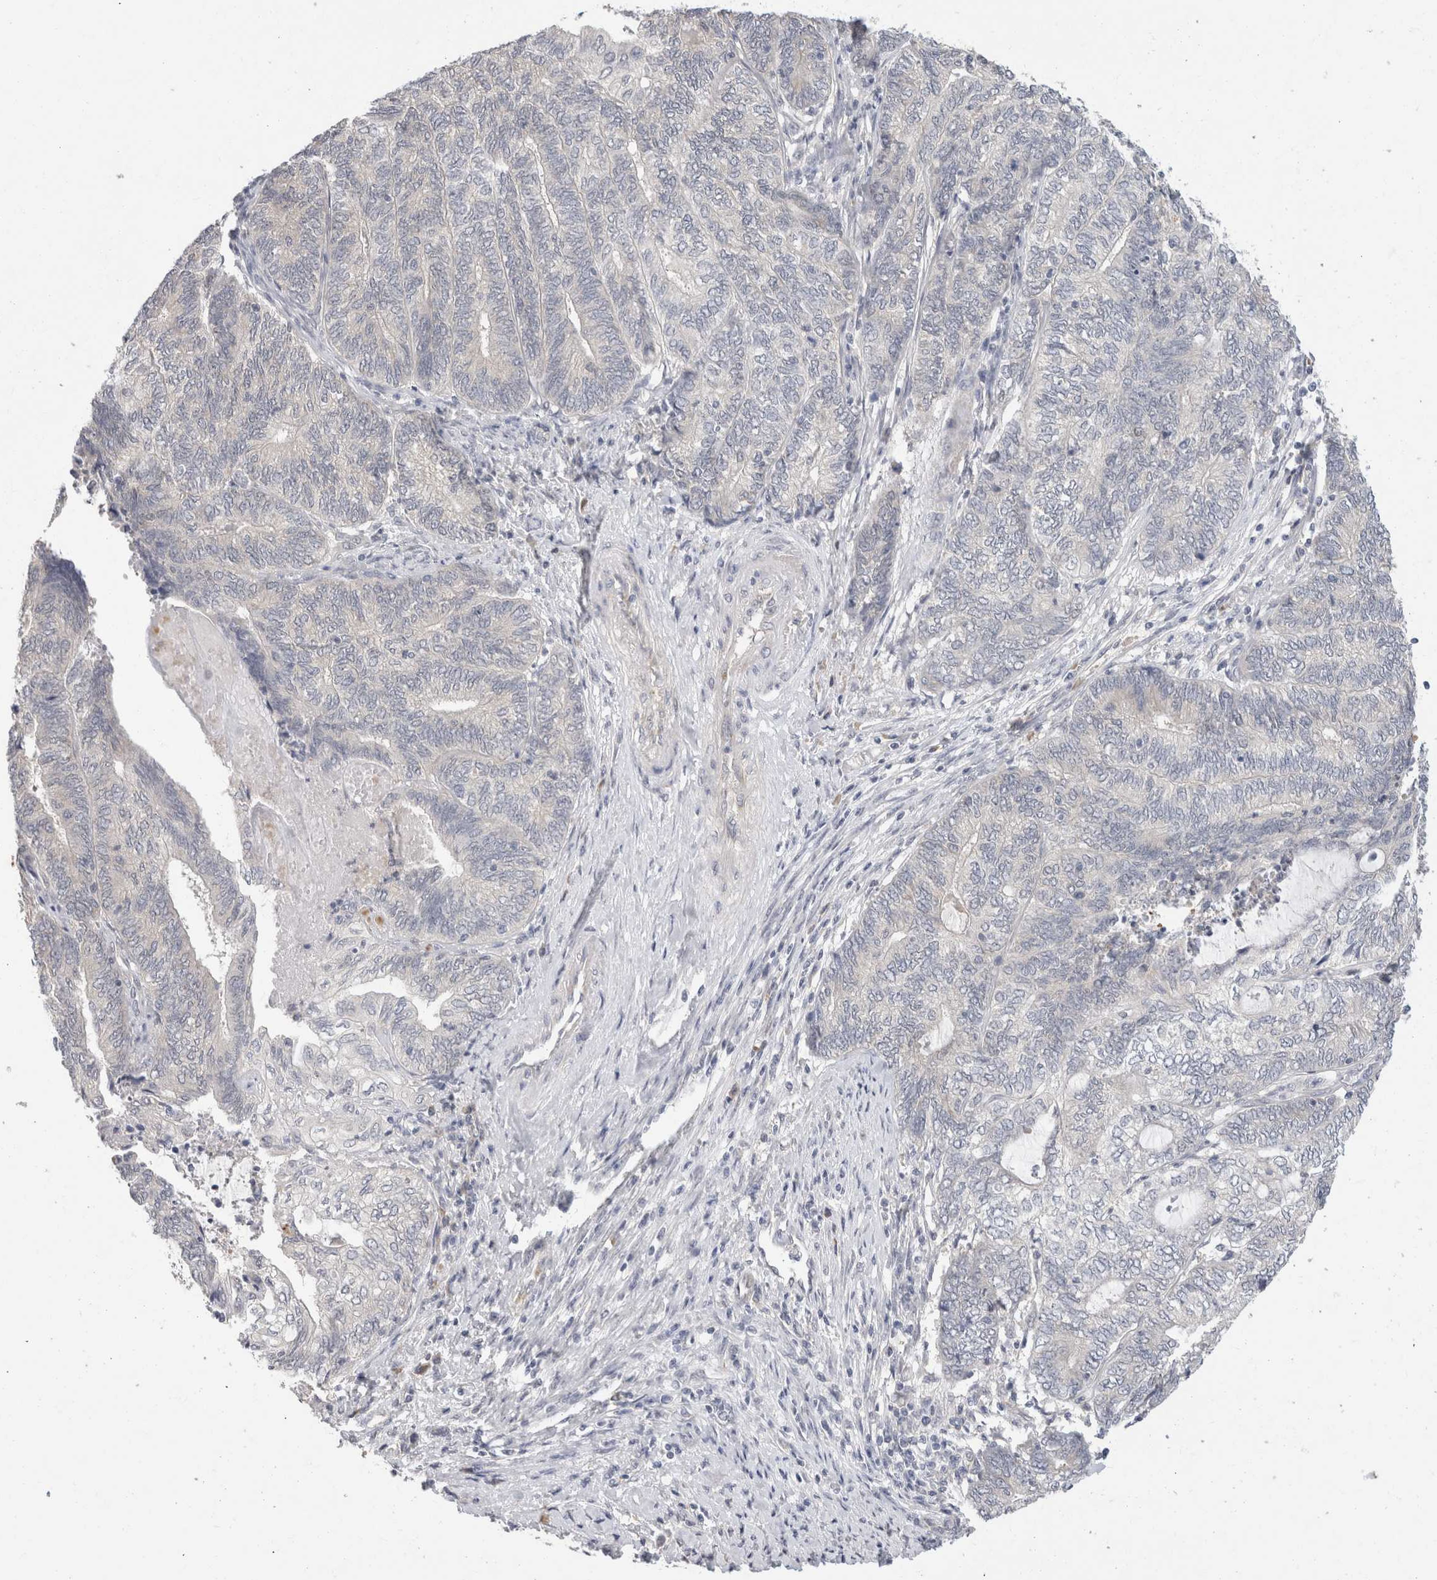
{"staining": {"intensity": "negative", "quantity": "none", "location": "none"}, "tissue": "endometrial cancer", "cell_type": "Tumor cells", "image_type": "cancer", "snomed": [{"axis": "morphology", "description": "Adenocarcinoma, NOS"}, {"axis": "topography", "description": "Uterus"}, {"axis": "topography", "description": "Endometrium"}], "caption": "Tumor cells are negative for brown protein staining in endometrial cancer.", "gene": "CHRM4", "patient": {"sex": "female", "age": 70}}